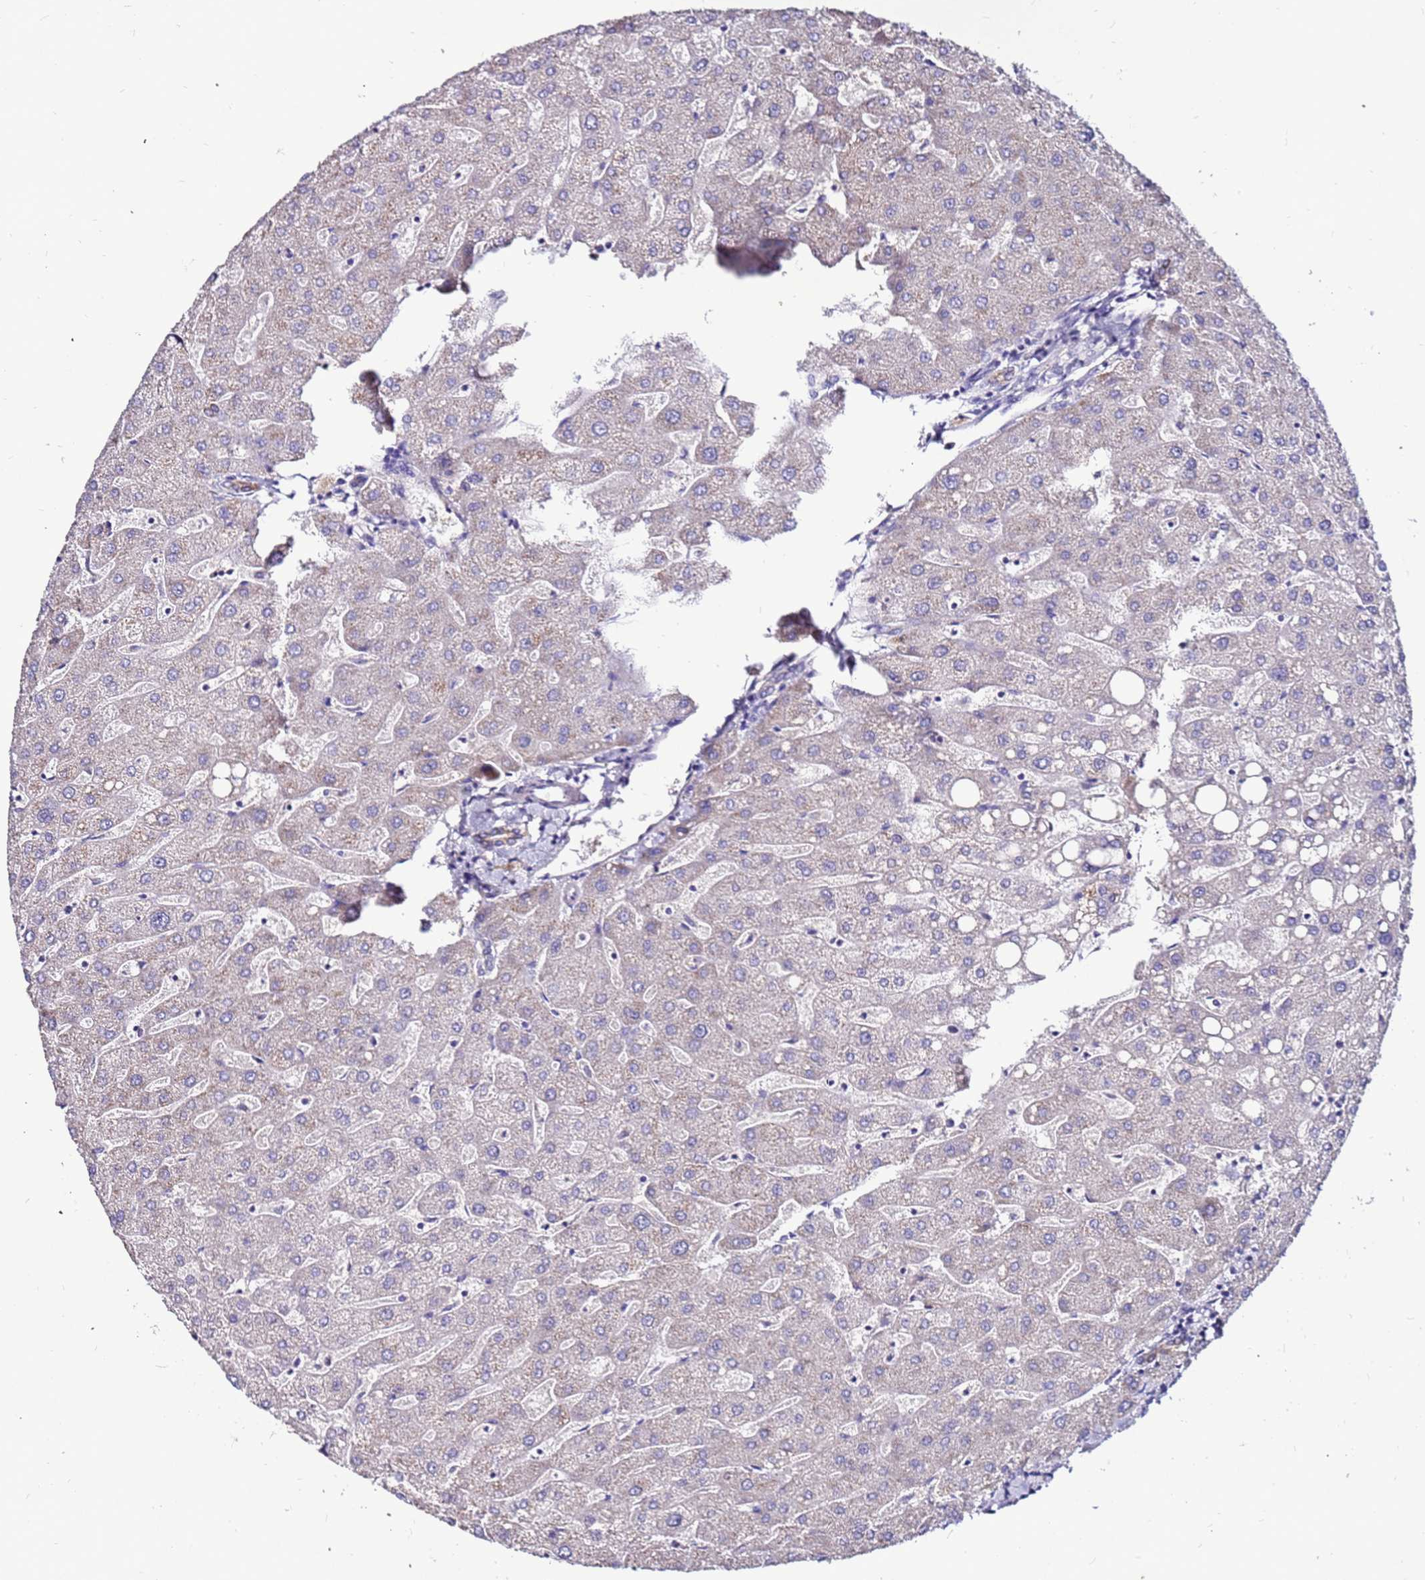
{"staining": {"intensity": "moderate", "quantity": ">75%", "location": "cytoplasmic/membranous"}, "tissue": "liver", "cell_type": "Cholangiocytes", "image_type": "normal", "snomed": [{"axis": "morphology", "description": "Normal tissue, NOS"}, {"axis": "topography", "description": "Liver"}], "caption": "IHC (DAB) staining of benign human liver reveals moderate cytoplasmic/membranous protein staining in about >75% of cholangiocytes.", "gene": "SLC44A3", "patient": {"sex": "male", "age": 67}}